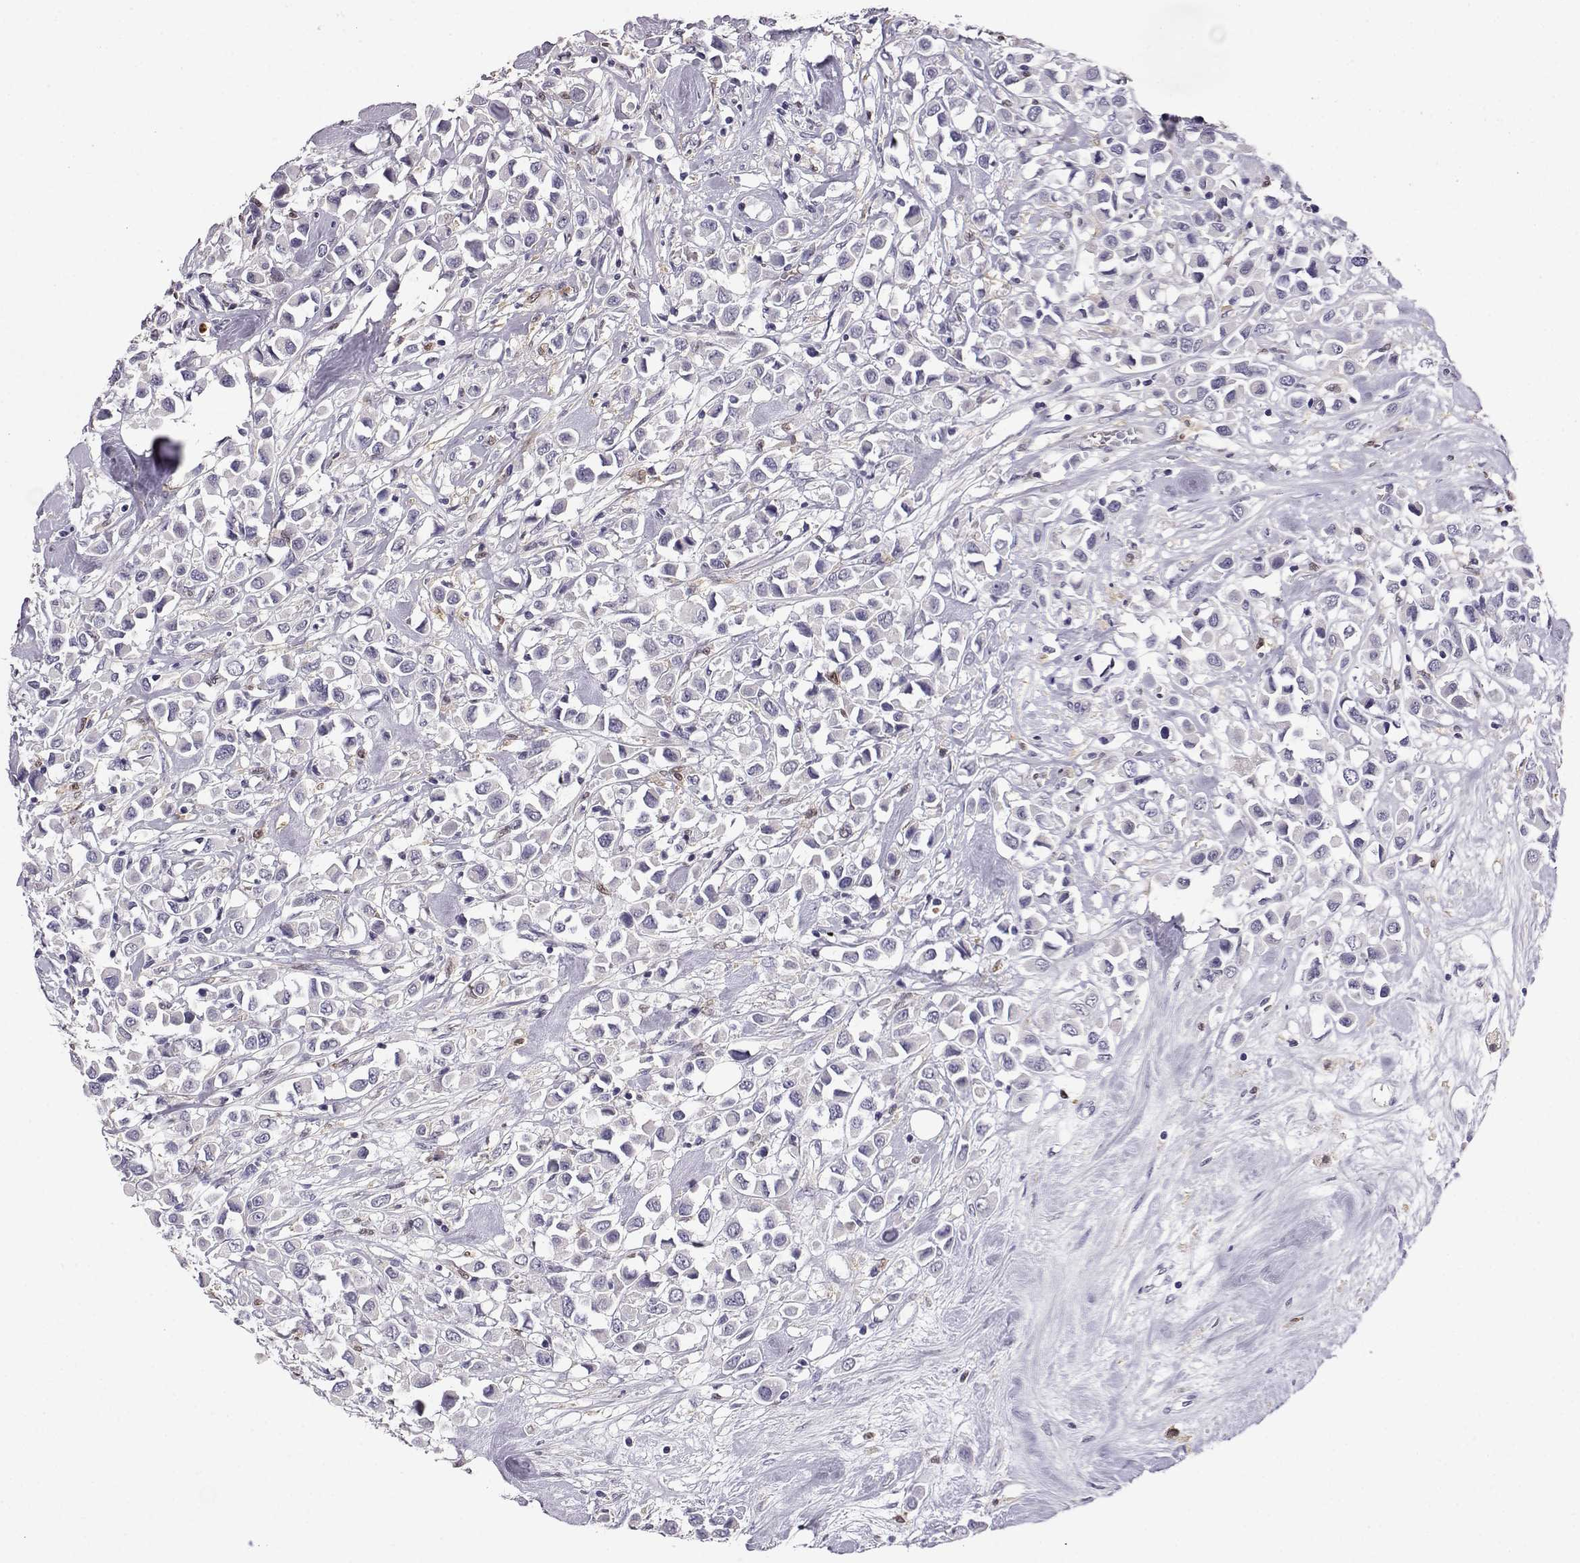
{"staining": {"intensity": "negative", "quantity": "none", "location": "none"}, "tissue": "breast cancer", "cell_type": "Tumor cells", "image_type": "cancer", "snomed": [{"axis": "morphology", "description": "Duct carcinoma"}, {"axis": "topography", "description": "Breast"}], "caption": "An image of human breast intraductal carcinoma is negative for staining in tumor cells.", "gene": "AKR1B1", "patient": {"sex": "female", "age": 61}}